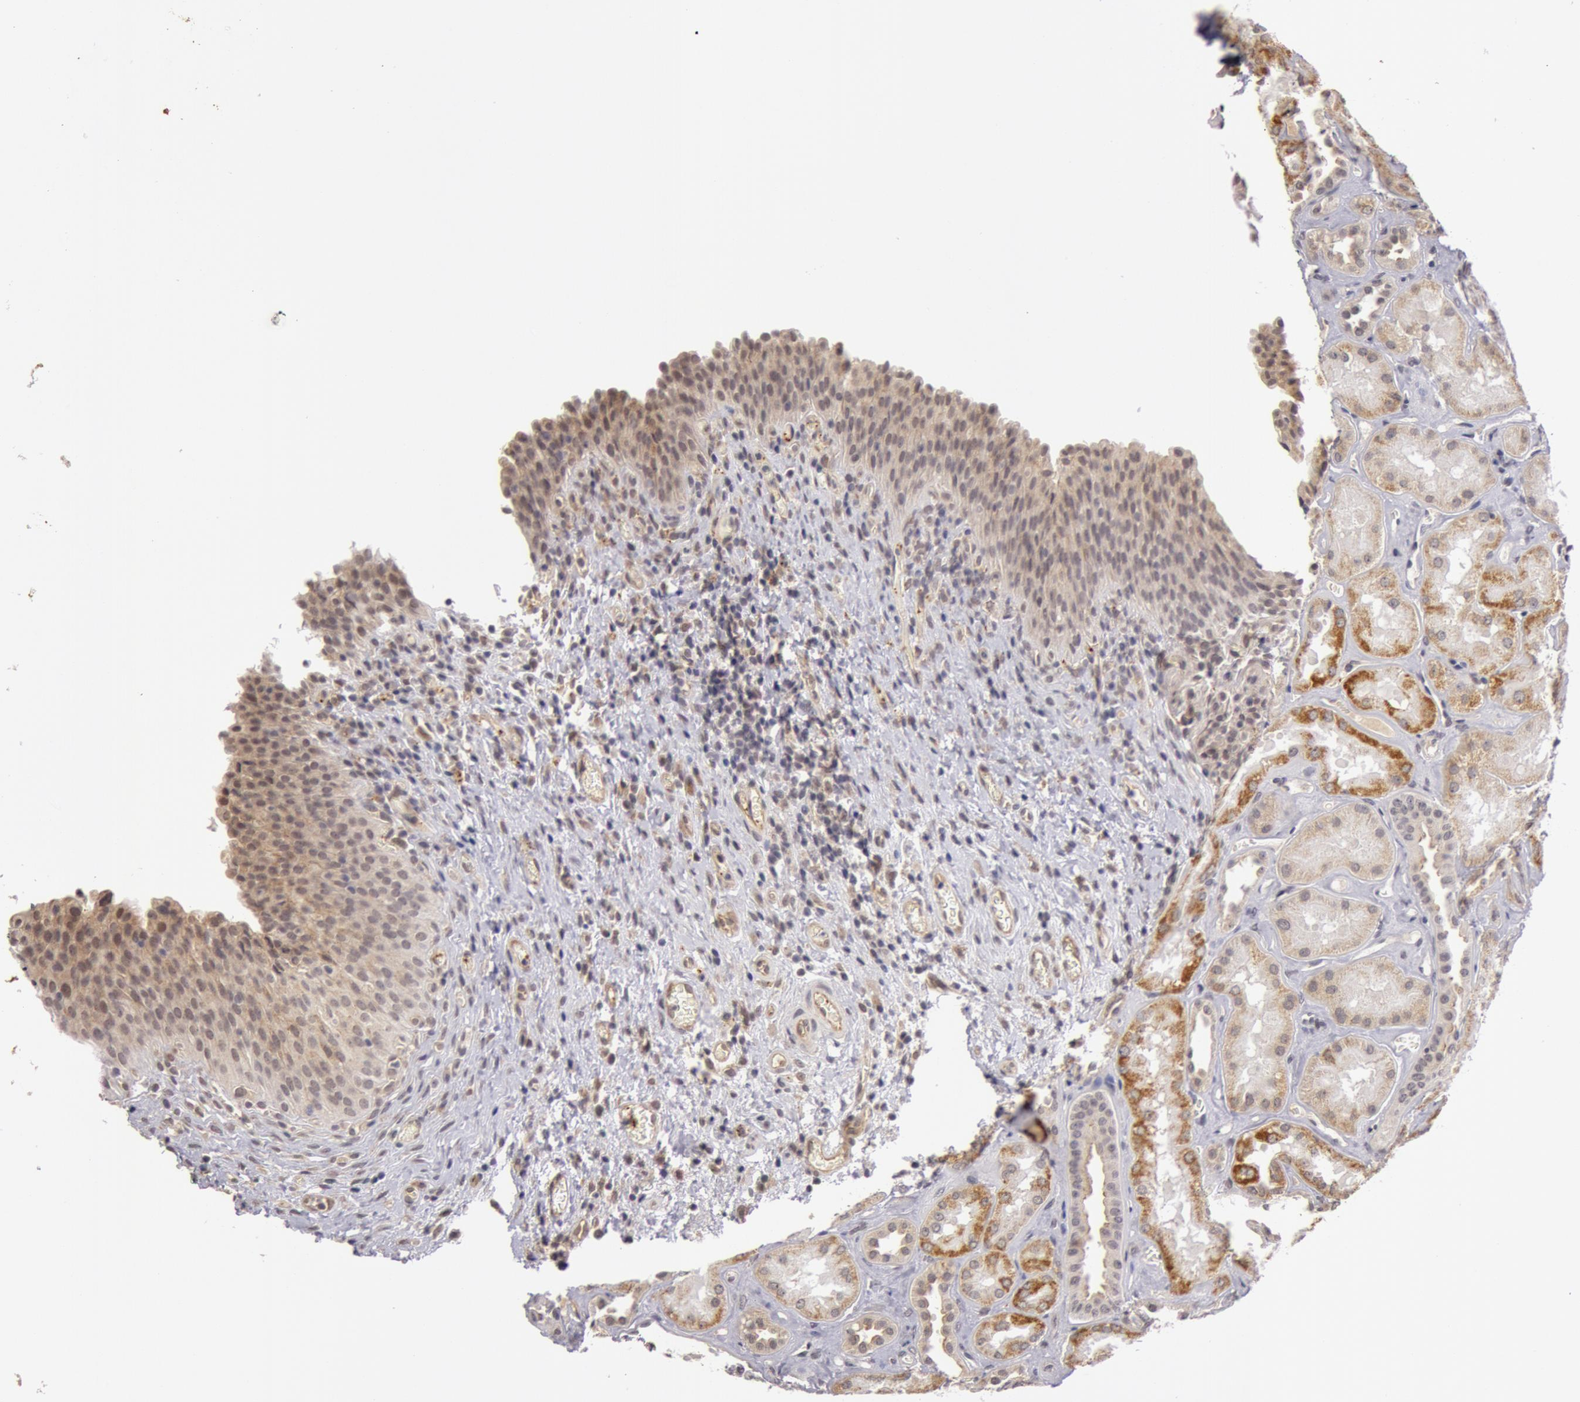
{"staining": {"intensity": "weak", "quantity": "<25%", "location": "cytoplasmic/membranous"}, "tissue": "urinary bladder", "cell_type": "Urothelial cells", "image_type": "normal", "snomed": [{"axis": "morphology", "description": "Normal tissue, NOS"}, {"axis": "topography", "description": "Urinary bladder"}], "caption": "Urothelial cells are negative for brown protein staining in normal urinary bladder. (DAB (3,3'-diaminobenzidine) IHC with hematoxylin counter stain).", "gene": "SYTL4", "patient": {"sex": "male", "age": 51}}